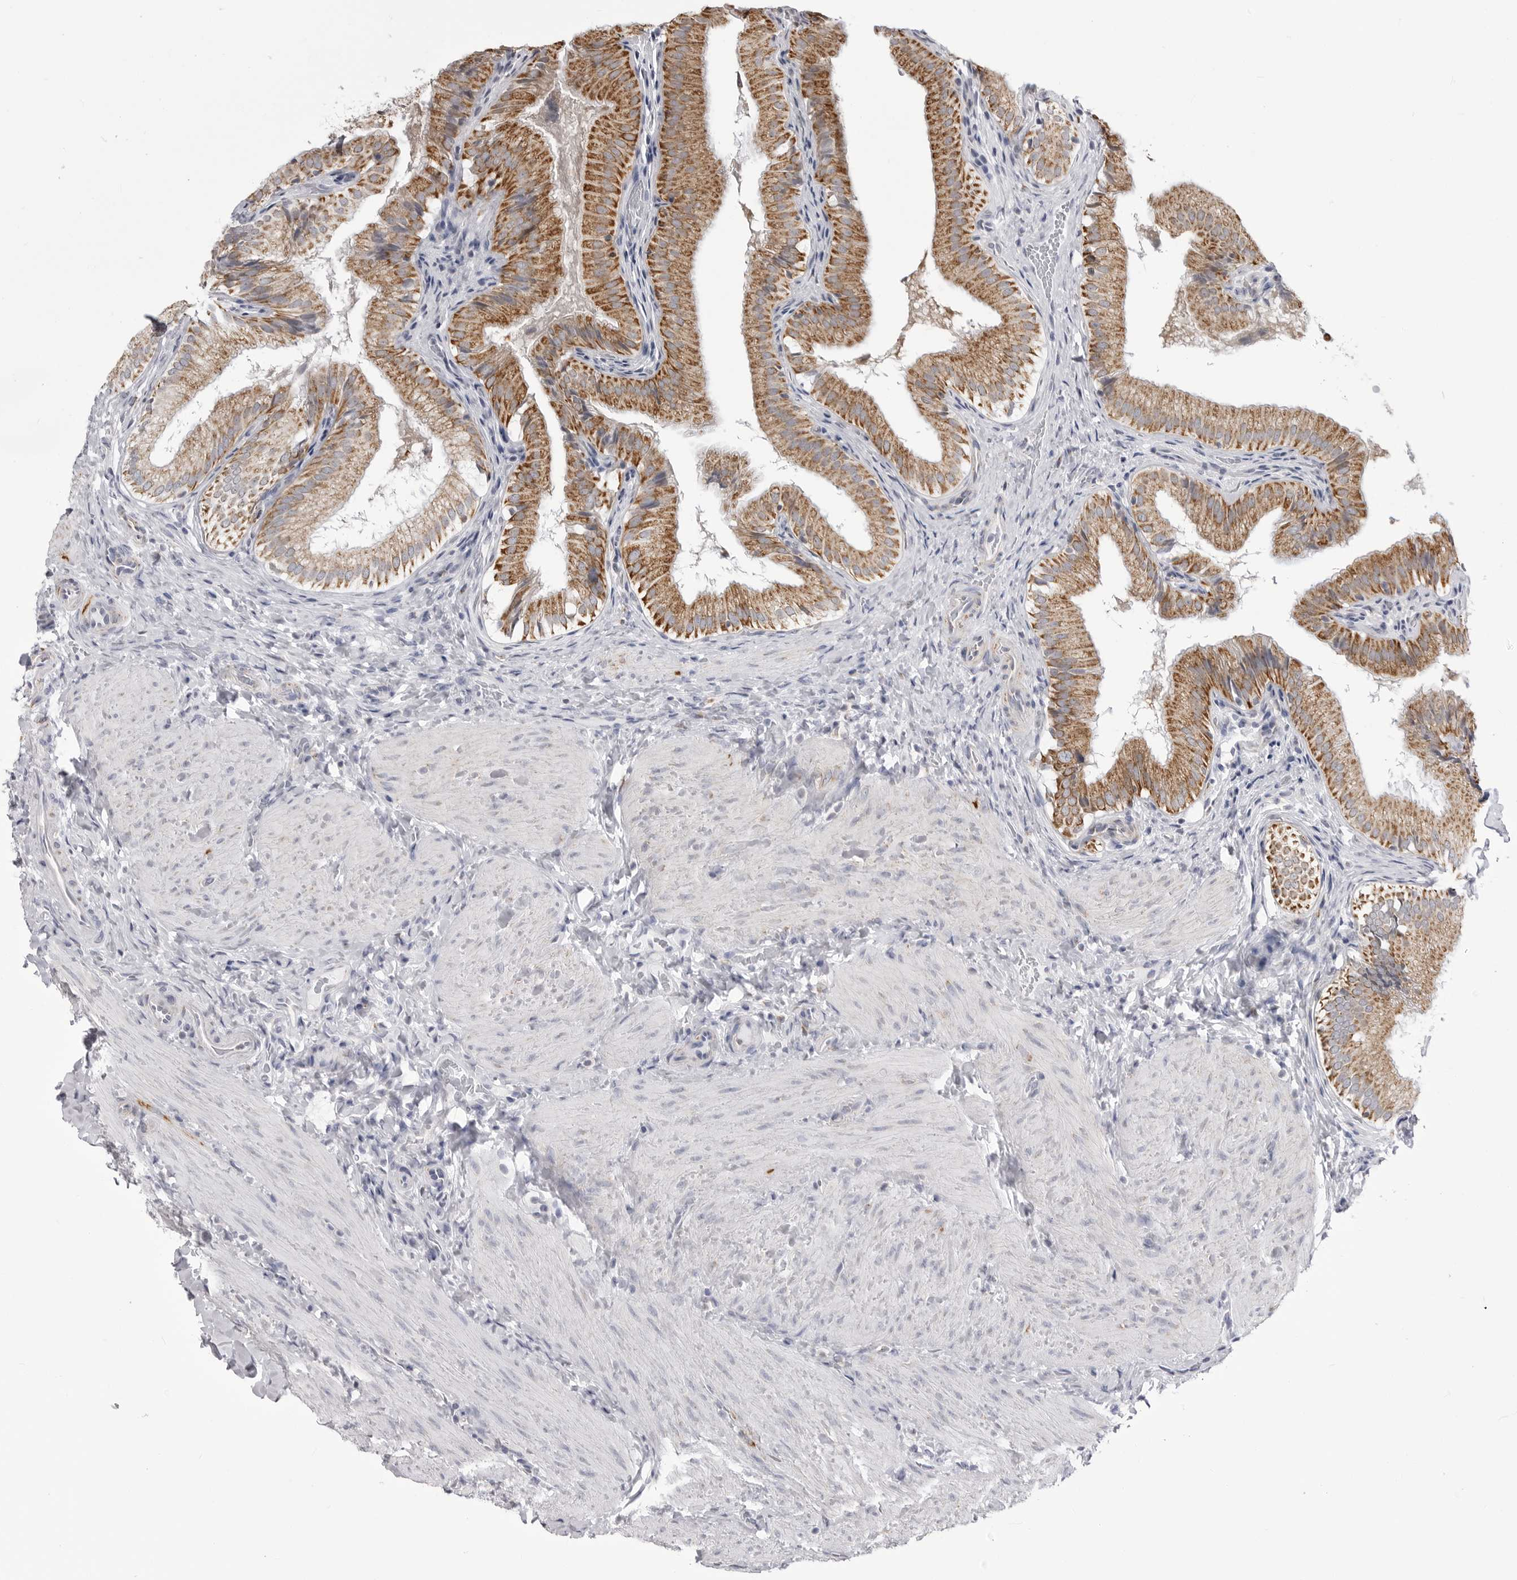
{"staining": {"intensity": "moderate", "quantity": ">75%", "location": "cytoplasmic/membranous"}, "tissue": "gallbladder", "cell_type": "Glandular cells", "image_type": "normal", "snomed": [{"axis": "morphology", "description": "Normal tissue, NOS"}, {"axis": "topography", "description": "Gallbladder"}], "caption": "Protein analysis of normal gallbladder exhibits moderate cytoplasmic/membranous staining in about >75% of glandular cells.", "gene": "FH", "patient": {"sex": "female", "age": 30}}